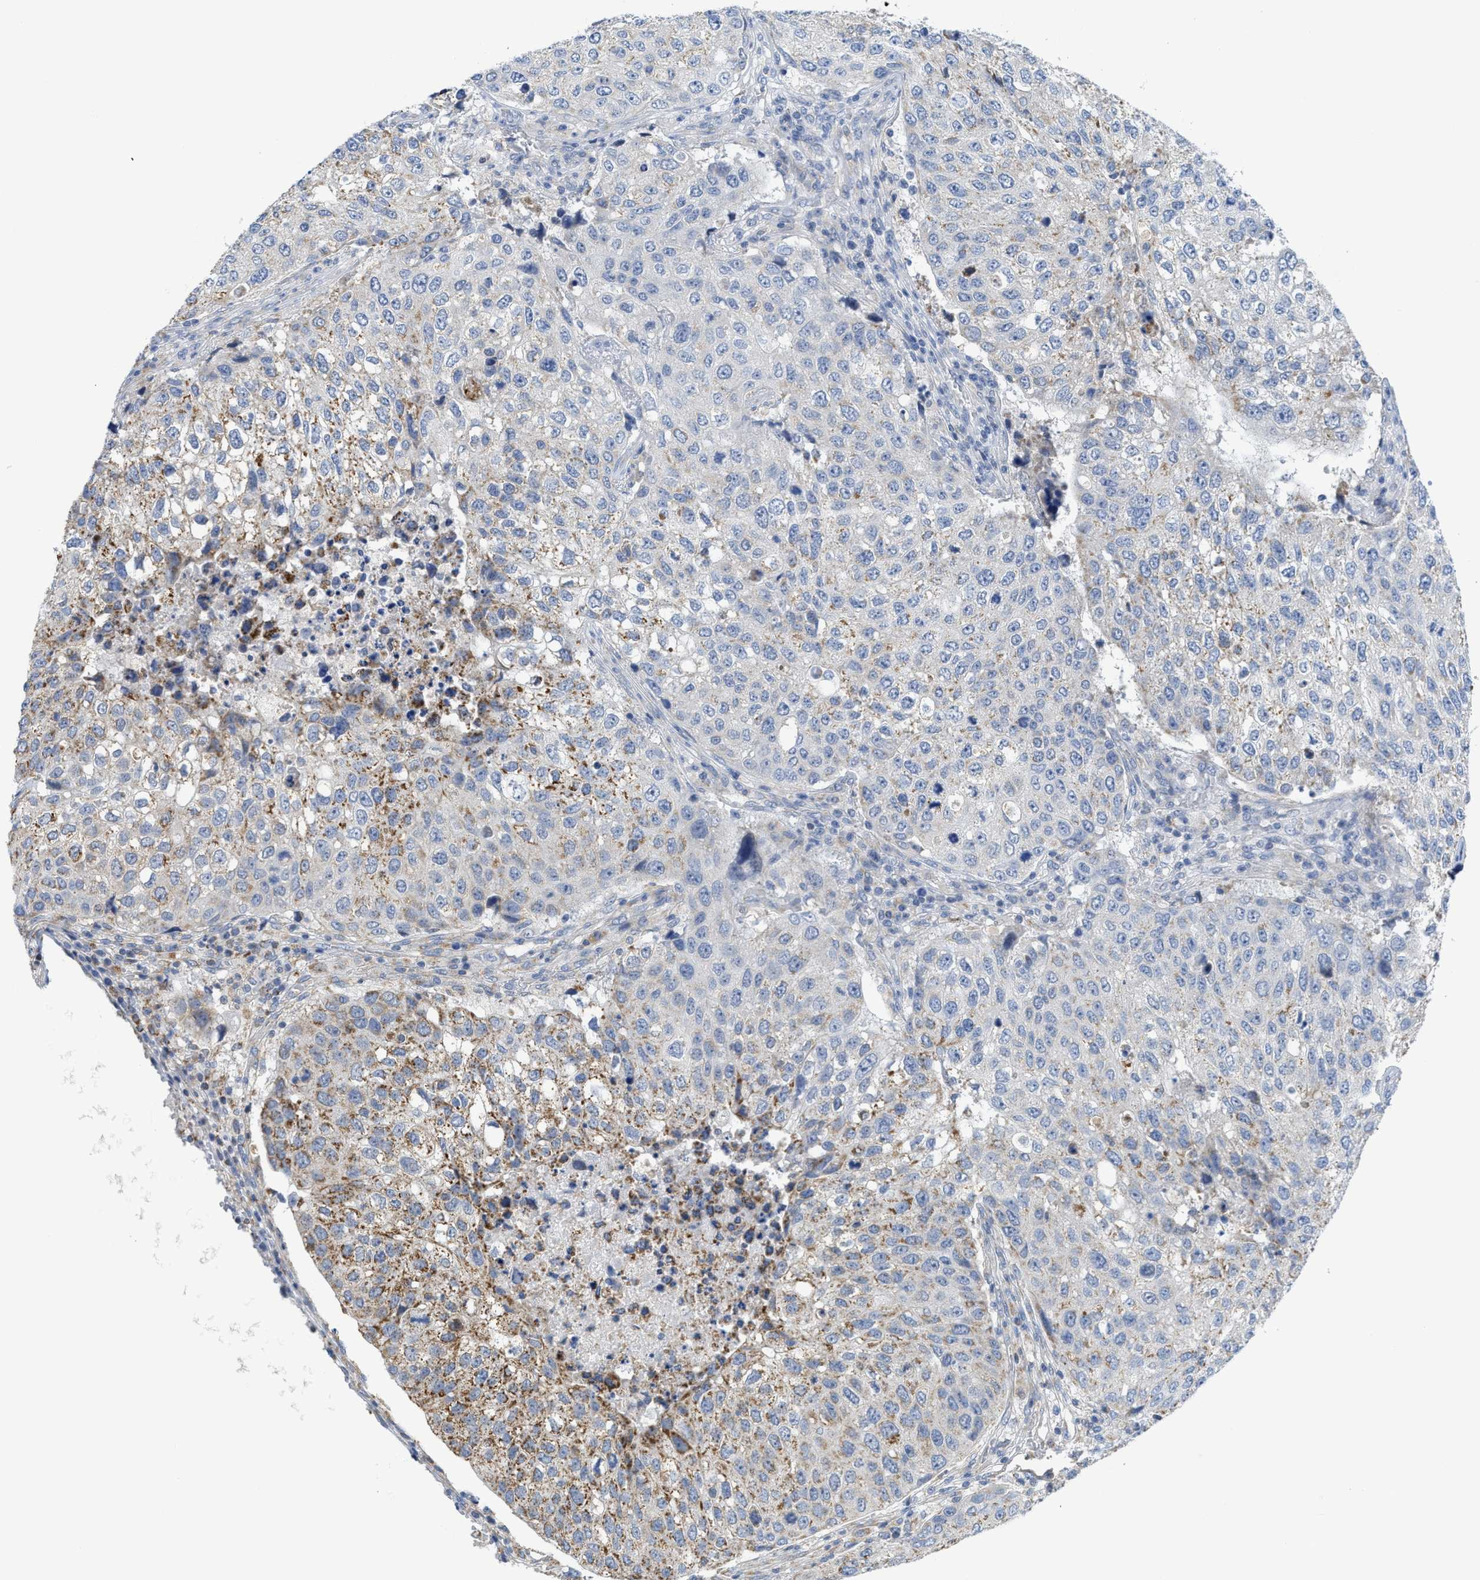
{"staining": {"intensity": "moderate", "quantity": "25%-75%", "location": "cytoplasmic/membranous"}, "tissue": "urothelial cancer", "cell_type": "Tumor cells", "image_type": "cancer", "snomed": [{"axis": "morphology", "description": "Urothelial carcinoma, High grade"}, {"axis": "topography", "description": "Lymph node"}, {"axis": "topography", "description": "Urinary bladder"}], "caption": "Urothelial cancer stained with immunohistochemistry (IHC) demonstrates moderate cytoplasmic/membranous expression in approximately 25%-75% of tumor cells.", "gene": "GATD3", "patient": {"sex": "male", "age": 51}}